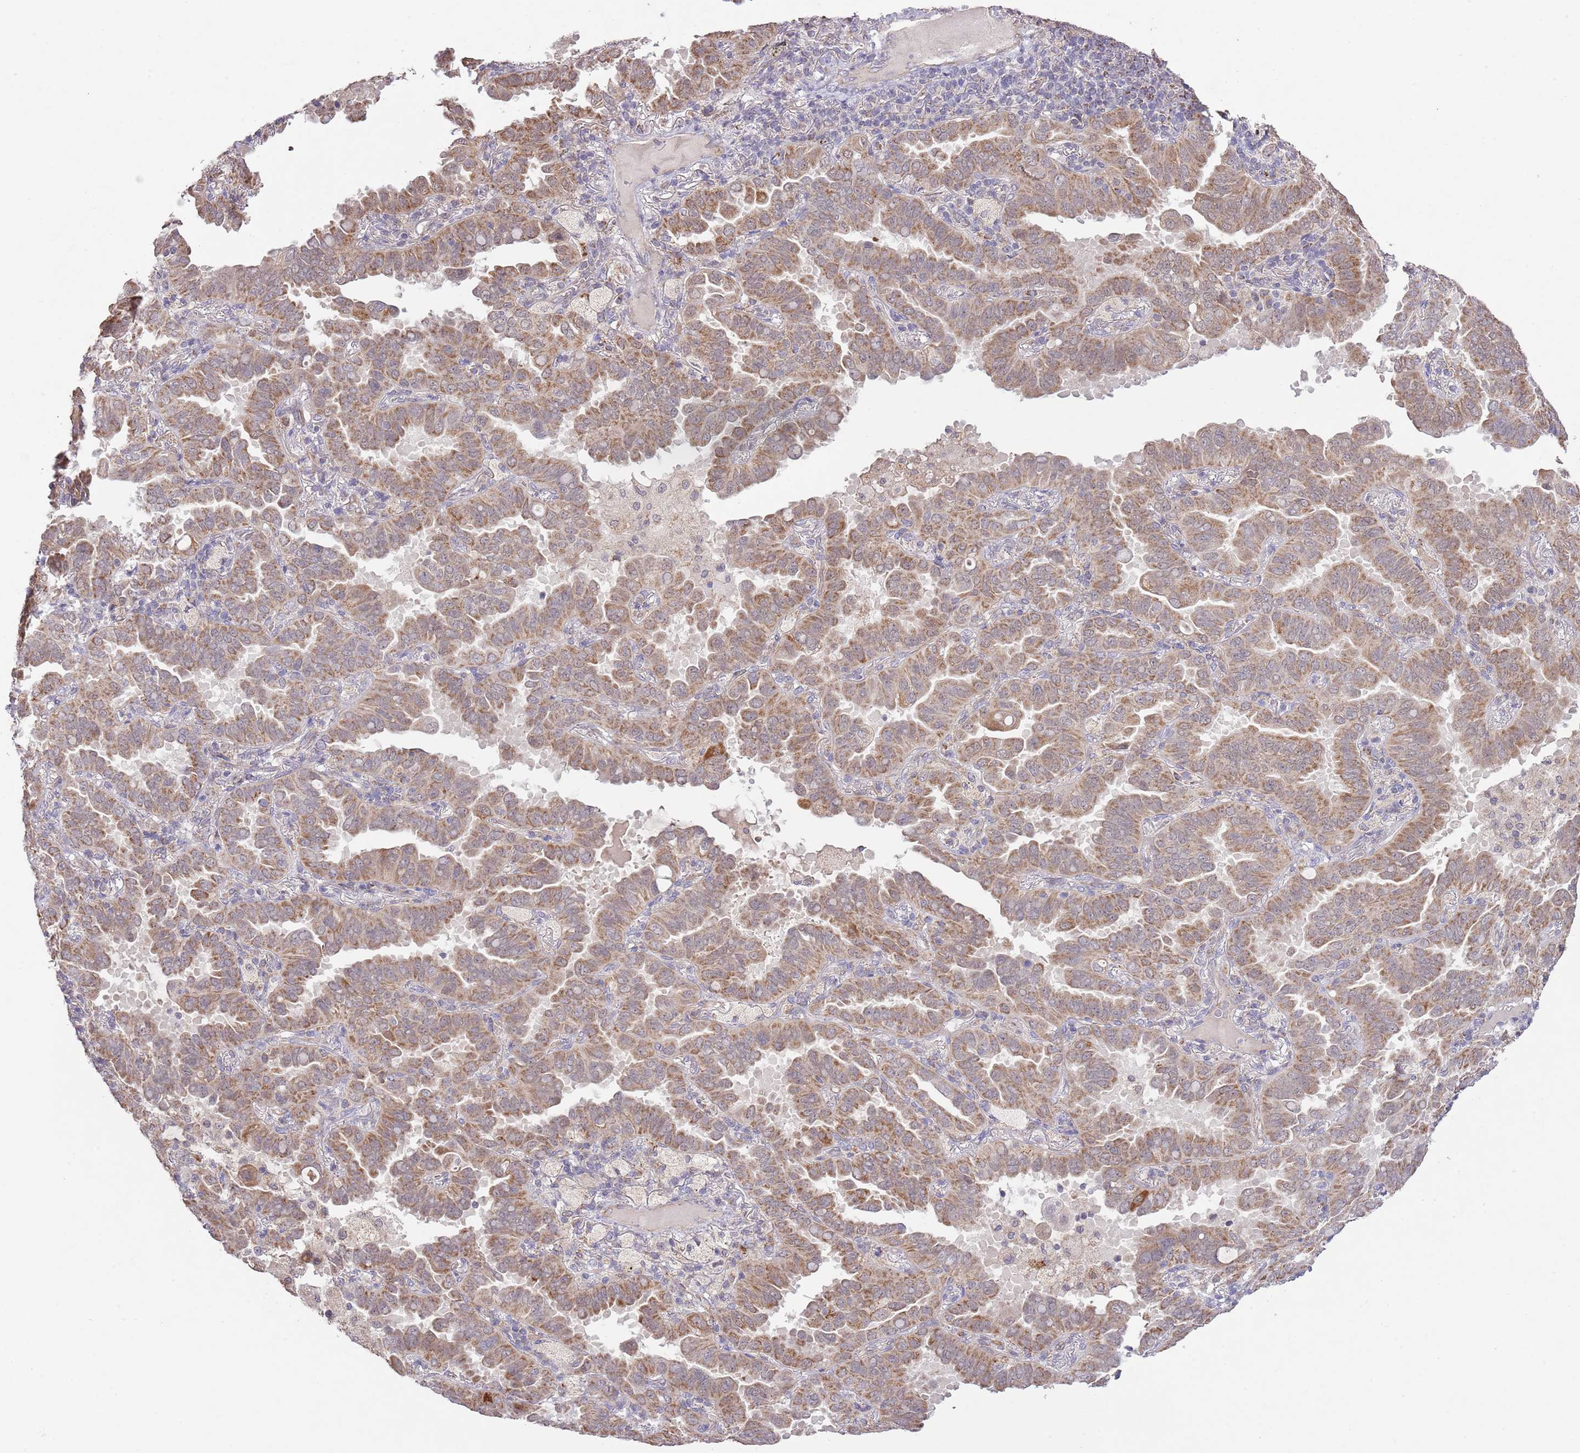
{"staining": {"intensity": "moderate", "quantity": ">75%", "location": "cytoplasmic/membranous"}, "tissue": "lung cancer", "cell_type": "Tumor cells", "image_type": "cancer", "snomed": [{"axis": "morphology", "description": "Adenocarcinoma, NOS"}, {"axis": "topography", "description": "Lung"}], "caption": "Protein staining exhibits moderate cytoplasmic/membranous positivity in approximately >75% of tumor cells in lung cancer.", "gene": "IVD", "patient": {"sex": "male", "age": 64}}